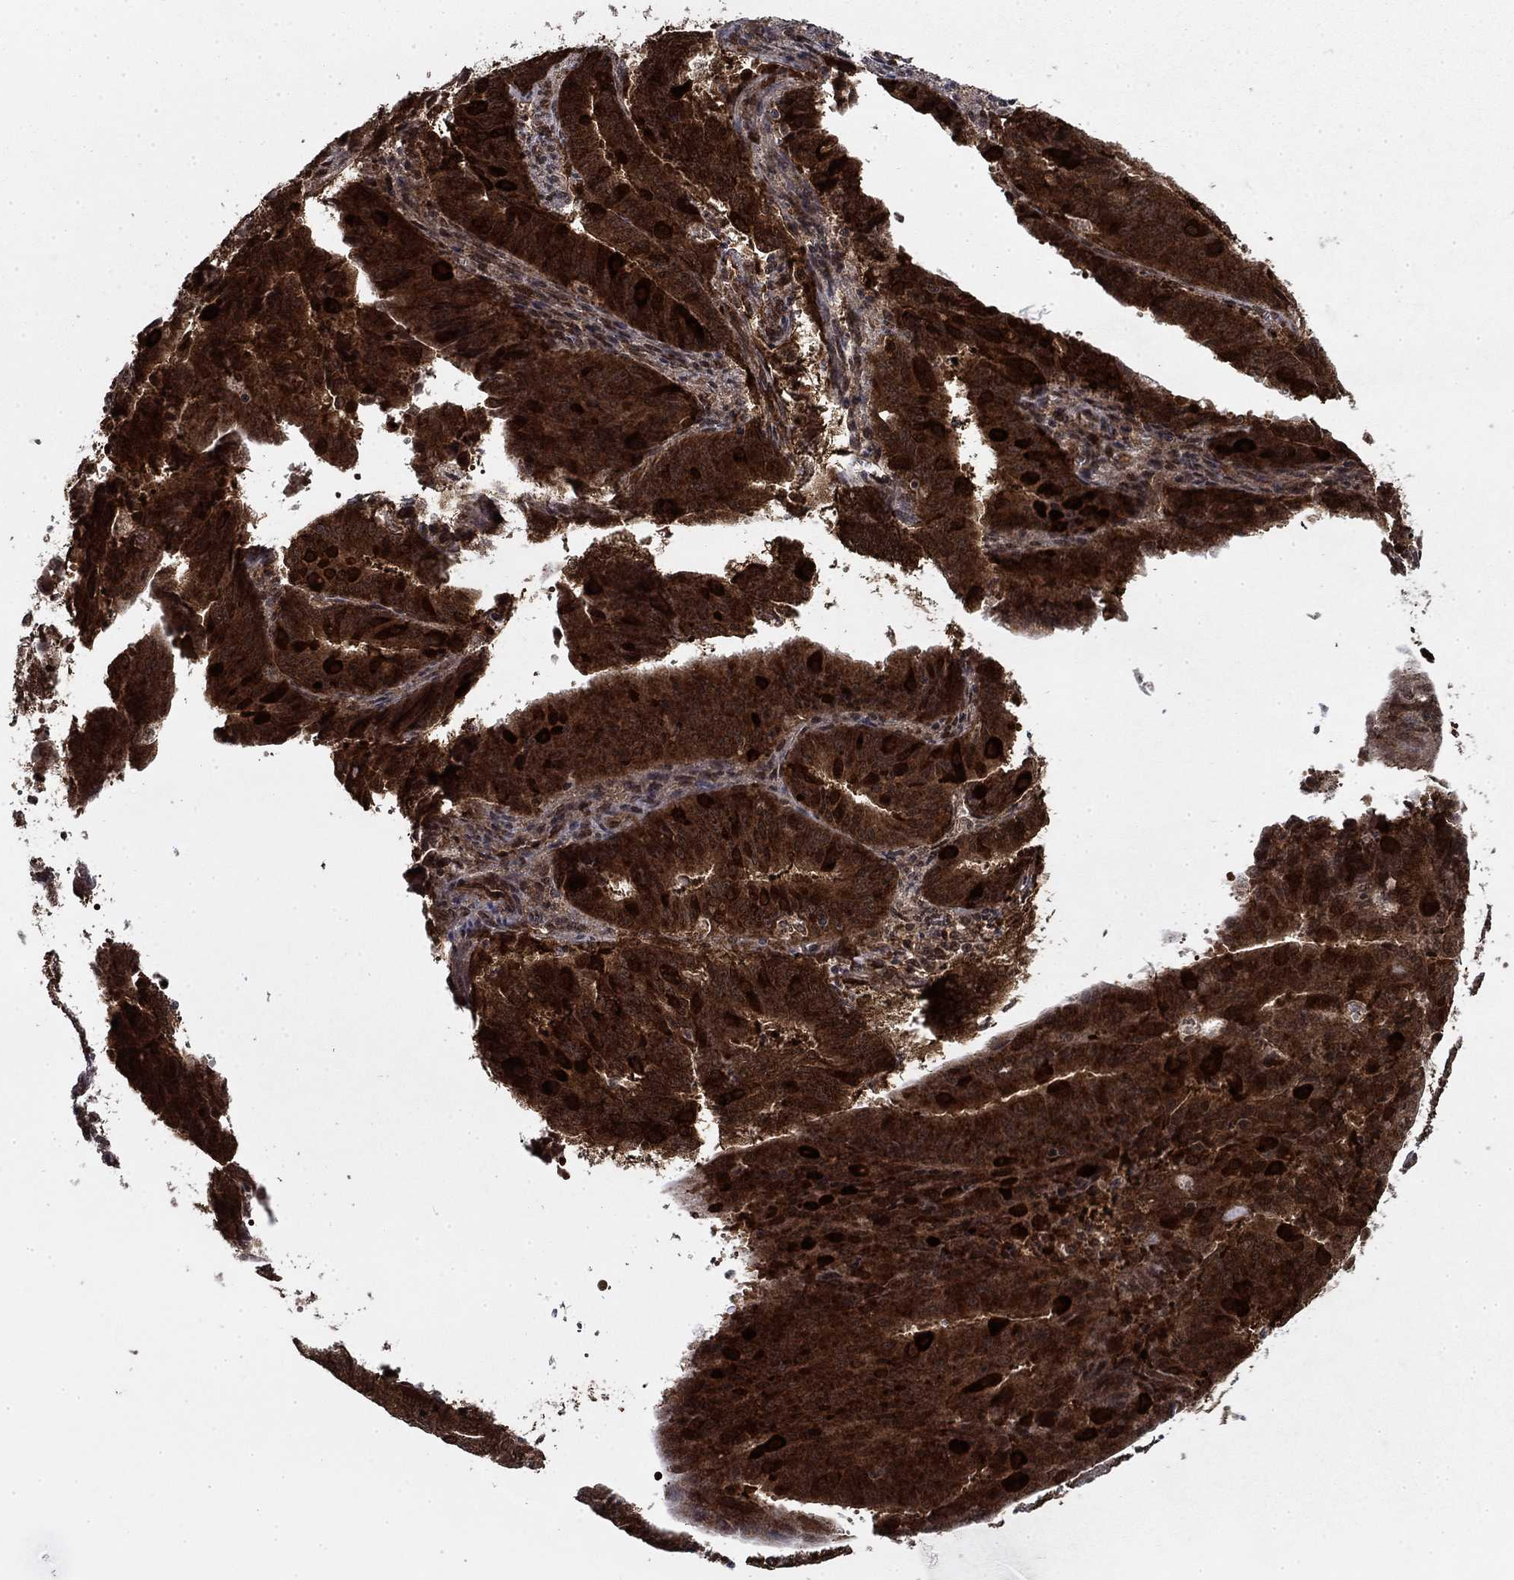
{"staining": {"intensity": "strong", "quantity": ">75%", "location": "cytoplasmic/membranous,nuclear"}, "tissue": "ovarian cancer", "cell_type": "Tumor cells", "image_type": "cancer", "snomed": [{"axis": "morphology", "description": "Carcinoma, endometroid"}, {"axis": "topography", "description": "Ovary"}], "caption": "IHC photomicrograph of endometroid carcinoma (ovarian) stained for a protein (brown), which exhibits high levels of strong cytoplasmic/membranous and nuclear positivity in about >75% of tumor cells.", "gene": "DNAJA1", "patient": {"sex": "female", "age": 42}}